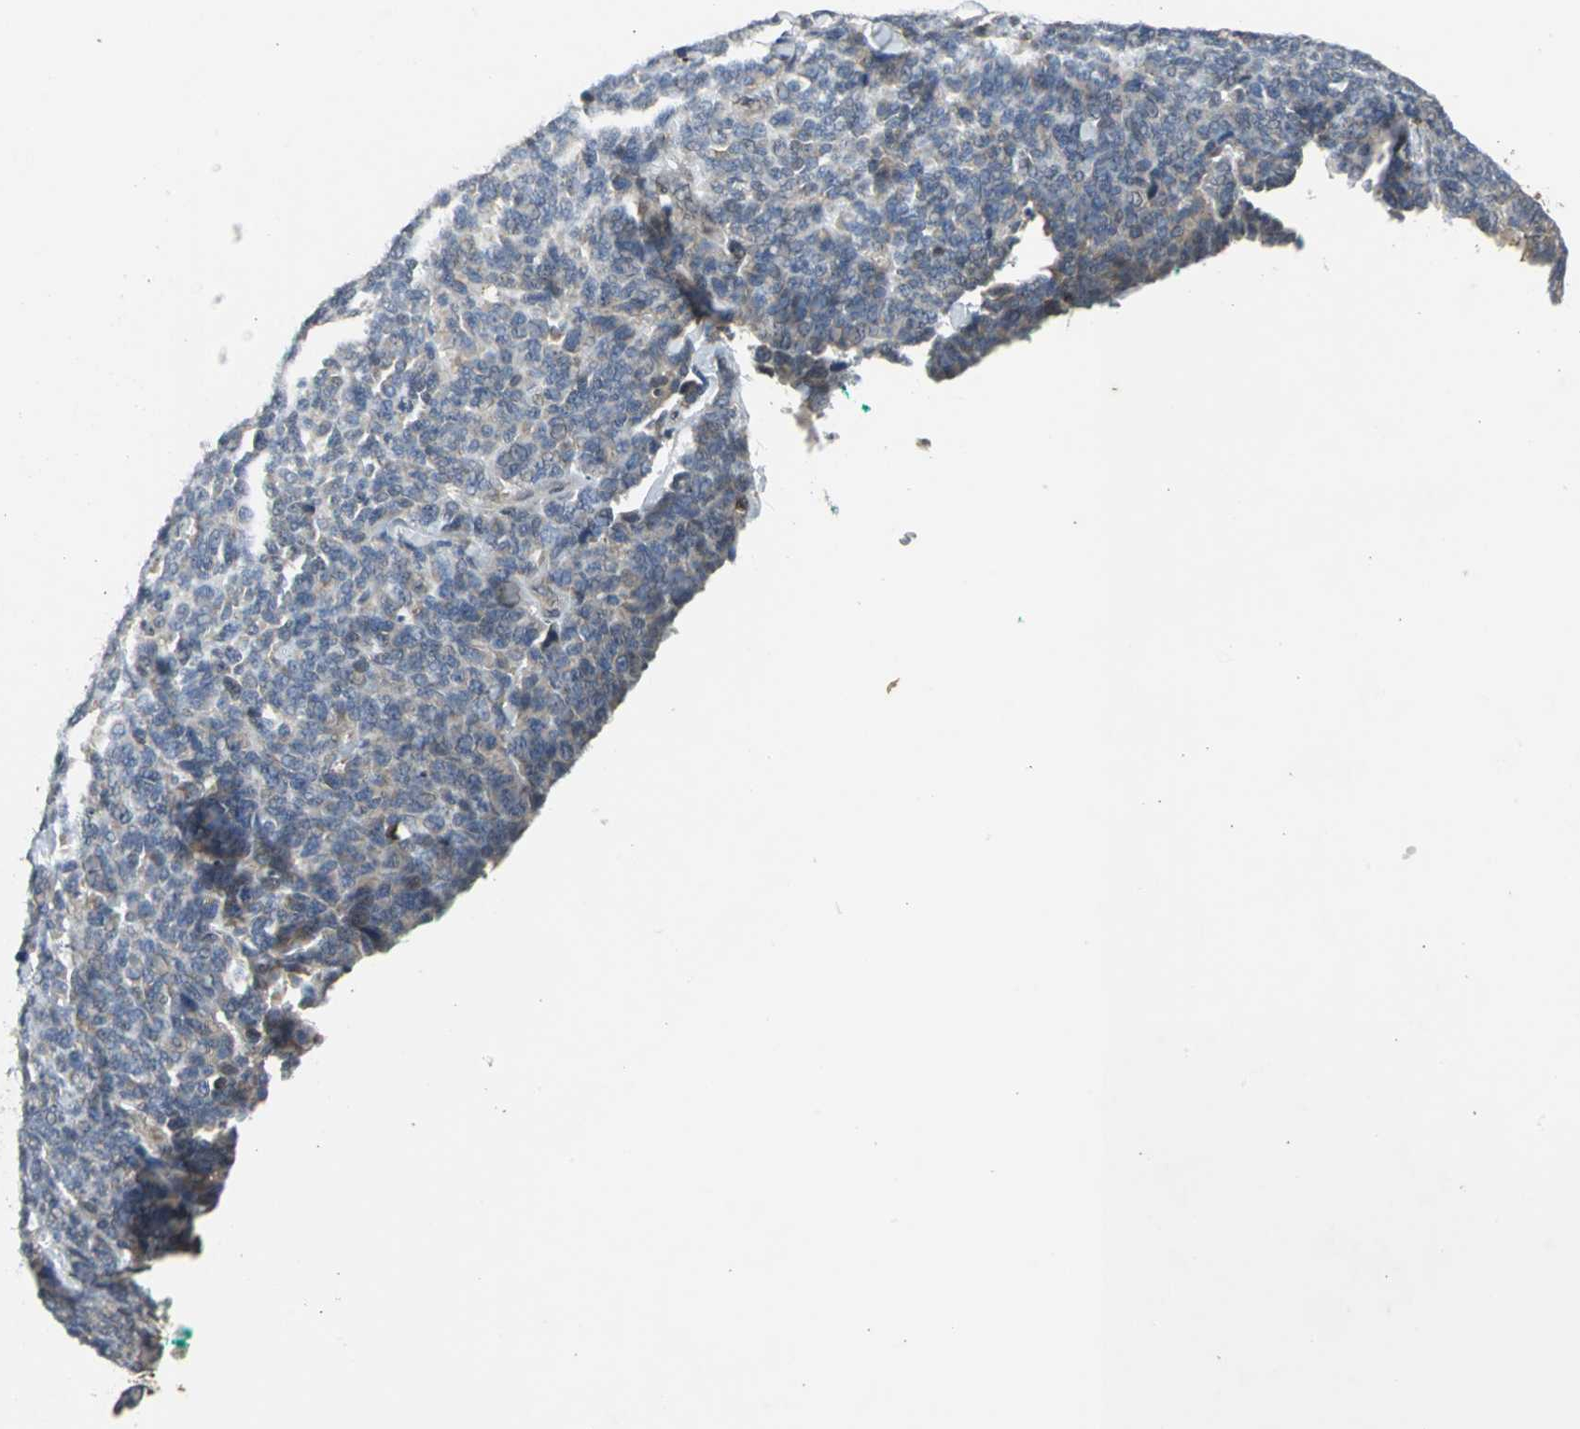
{"staining": {"intensity": "moderate", "quantity": ">75%", "location": "cytoplasmic/membranous"}, "tissue": "lung cancer", "cell_type": "Tumor cells", "image_type": "cancer", "snomed": [{"axis": "morphology", "description": "Neoplasm, malignant, NOS"}, {"axis": "topography", "description": "Lung"}], "caption": "Neoplasm (malignant) (lung) stained for a protein (brown) shows moderate cytoplasmic/membranous positive expression in approximately >75% of tumor cells.", "gene": "AHR", "patient": {"sex": "female", "age": 58}}